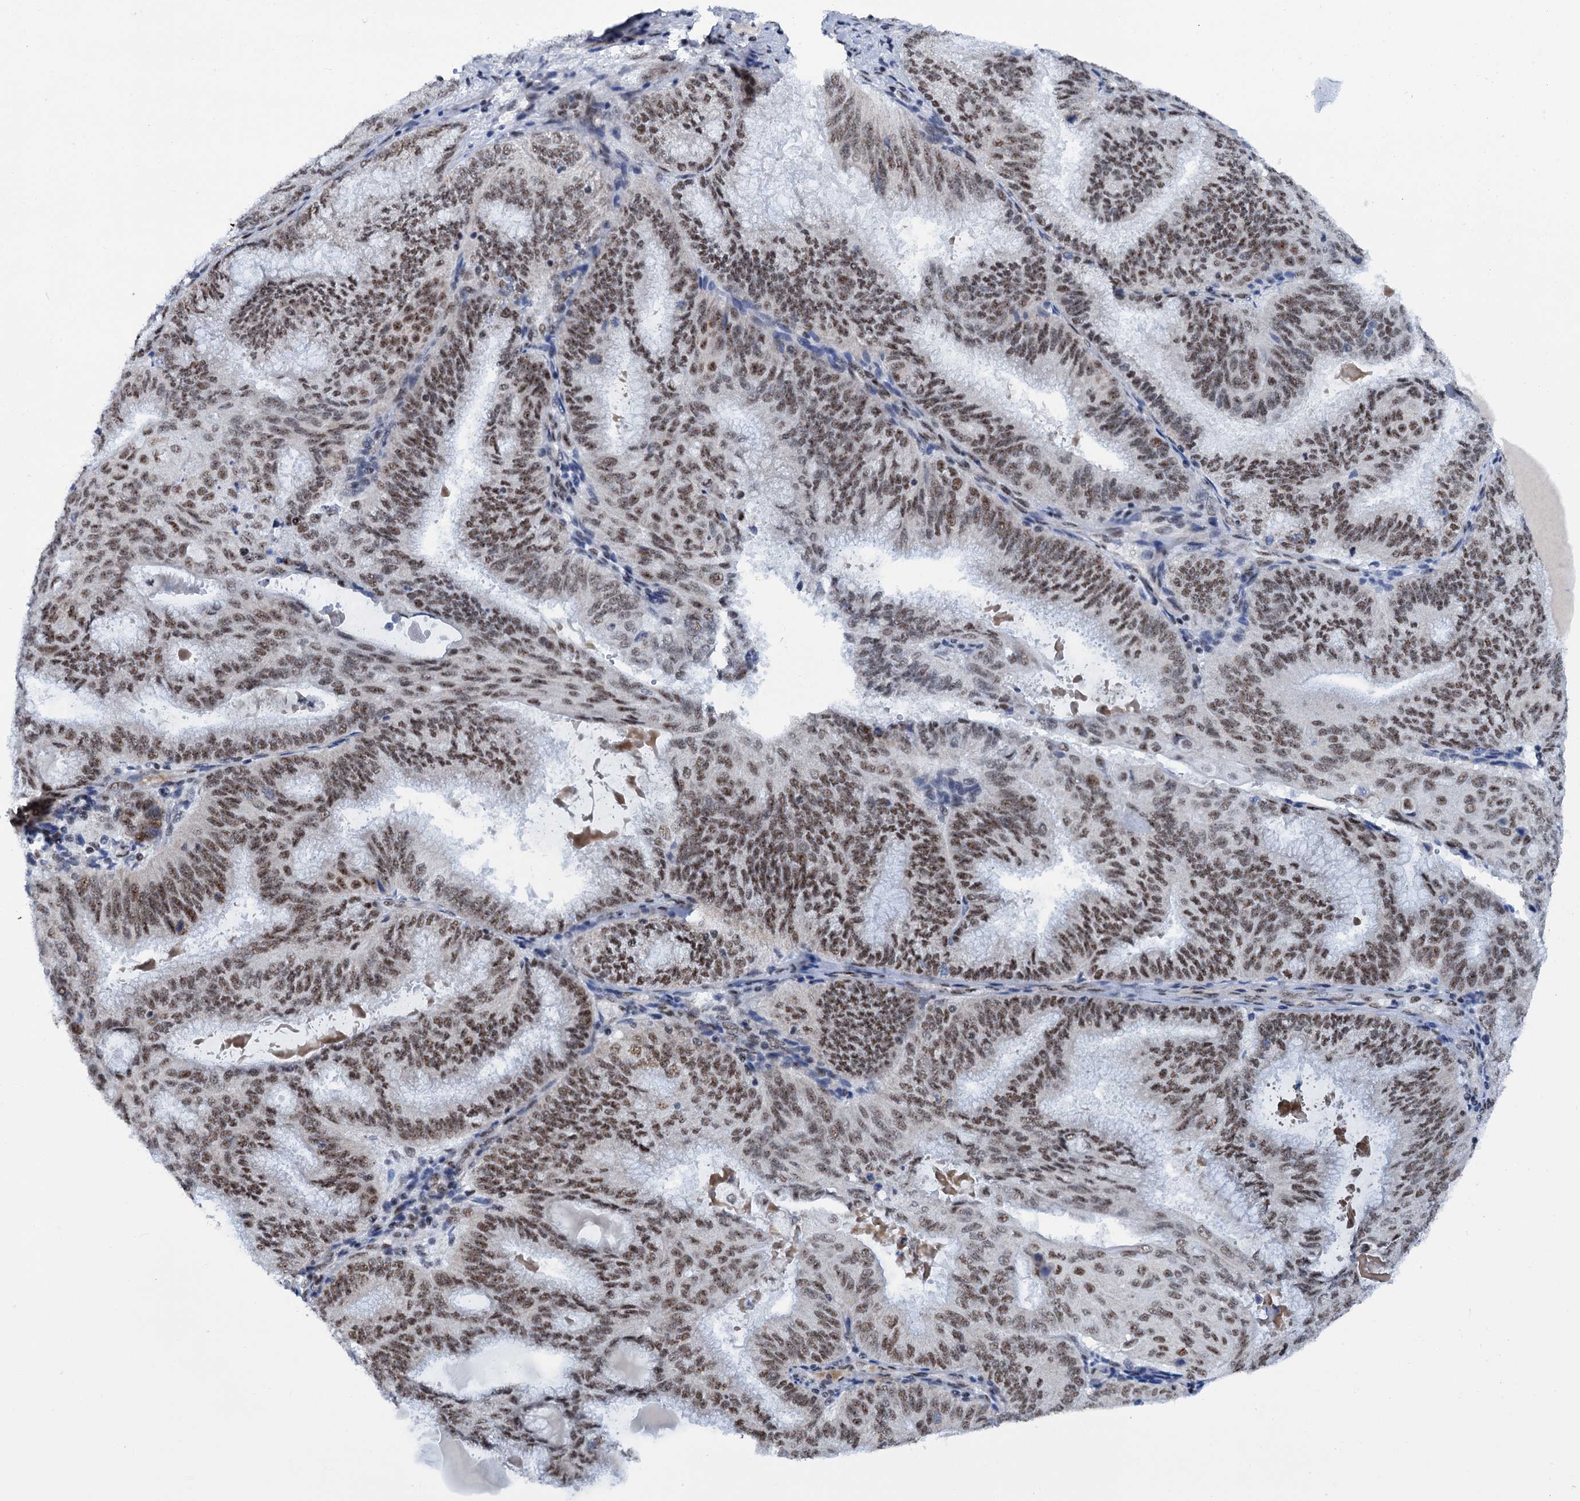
{"staining": {"intensity": "moderate", "quantity": ">75%", "location": "nuclear"}, "tissue": "endometrial cancer", "cell_type": "Tumor cells", "image_type": "cancer", "snomed": [{"axis": "morphology", "description": "Adenocarcinoma, NOS"}, {"axis": "topography", "description": "Endometrium"}], "caption": "Adenocarcinoma (endometrial) tissue reveals moderate nuclear staining in approximately >75% of tumor cells Using DAB (3,3'-diaminobenzidine) (brown) and hematoxylin (blue) stains, captured at high magnification using brightfield microscopy.", "gene": "SREK1", "patient": {"sex": "female", "age": 49}}